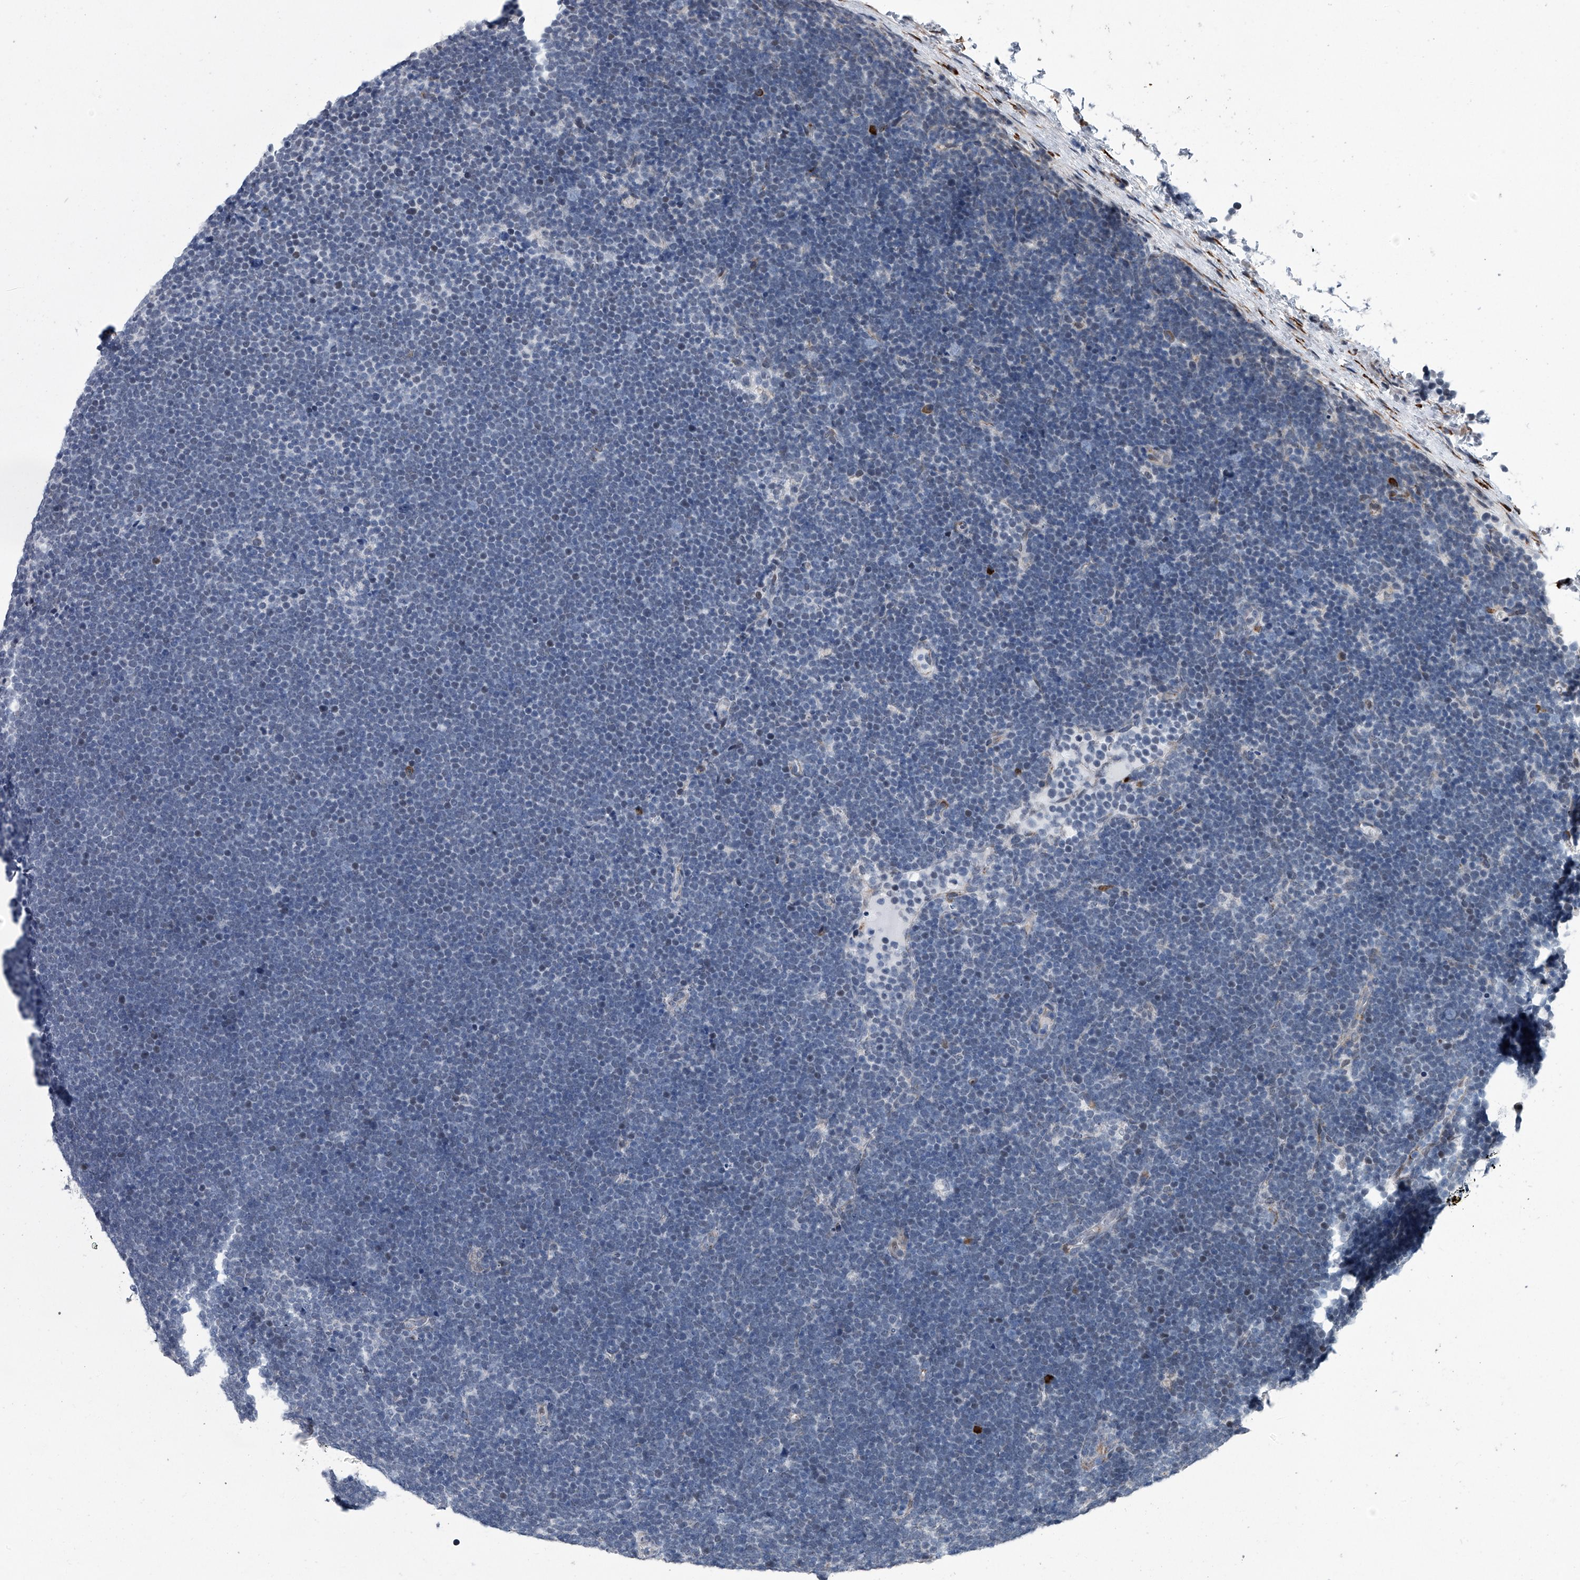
{"staining": {"intensity": "negative", "quantity": "none", "location": "none"}, "tissue": "lymphoma", "cell_type": "Tumor cells", "image_type": "cancer", "snomed": [{"axis": "morphology", "description": "Malignant lymphoma, non-Hodgkin's type, High grade"}, {"axis": "topography", "description": "Lymph node"}], "caption": "The IHC micrograph has no significant staining in tumor cells of lymphoma tissue. (Stains: DAB (3,3'-diaminobenzidine) immunohistochemistry (IHC) with hematoxylin counter stain, Microscopy: brightfield microscopy at high magnification).", "gene": "PPP2R5D", "patient": {"sex": "male", "age": 13}}